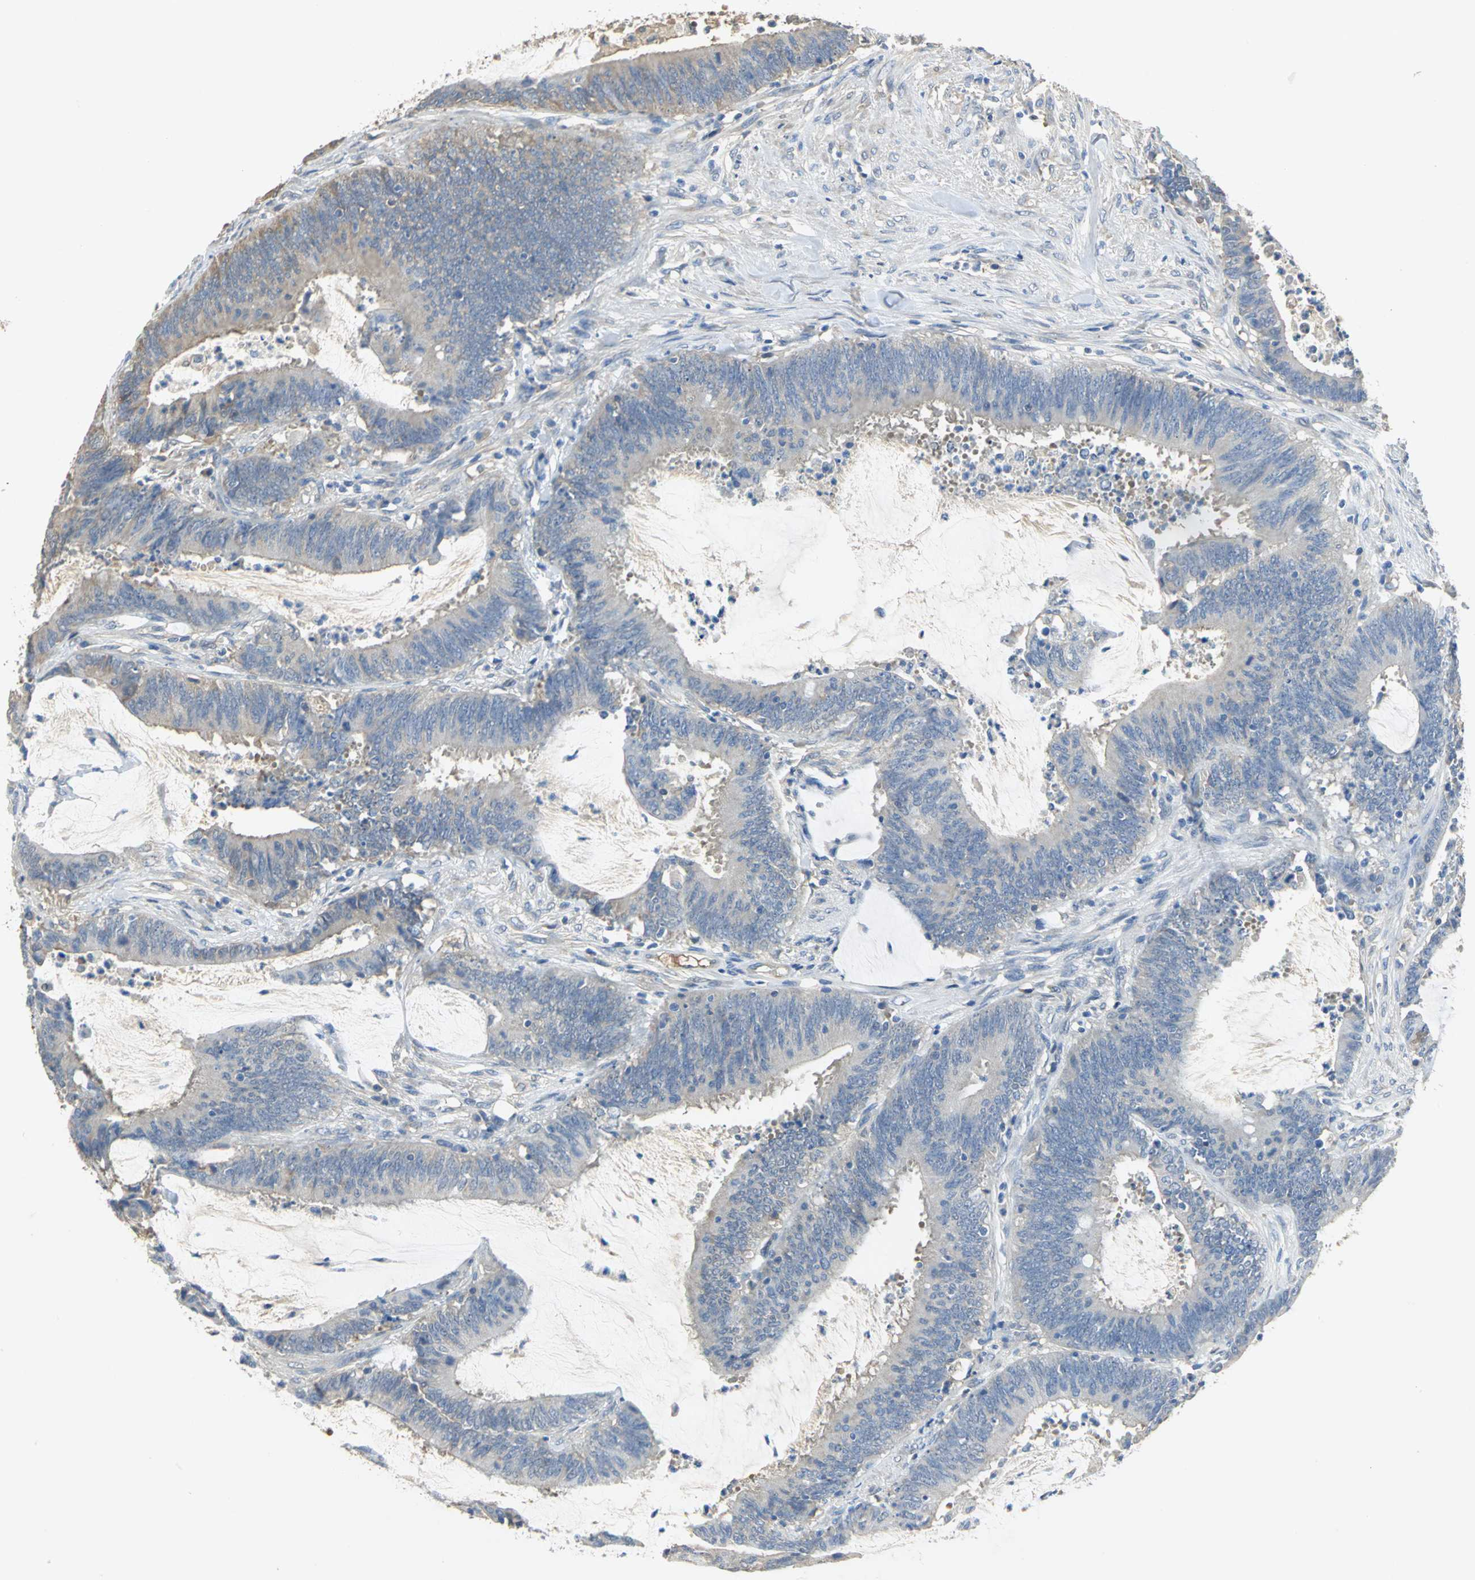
{"staining": {"intensity": "moderate", "quantity": "<25%", "location": "cytoplasmic/membranous"}, "tissue": "colorectal cancer", "cell_type": "Tumor cells", "image_type": "cancer", "snomed": [{"axis": "morphology", "description": "Adenocarcinoma, NOS"}, {"axis": "topography", "description": "Rectum"}], "caption": "Tumor cells display low levels of moderate cytoplasmic/membranous staining in approximately <25% of cells in adenocarcinoma (colorectal). Using DAB (brown) and hematoxylin (blue) stains, captured at high magnification using brightfield microscopy.", "gene": "GYG2", "patient": {"sex": "female", "age": 66}}